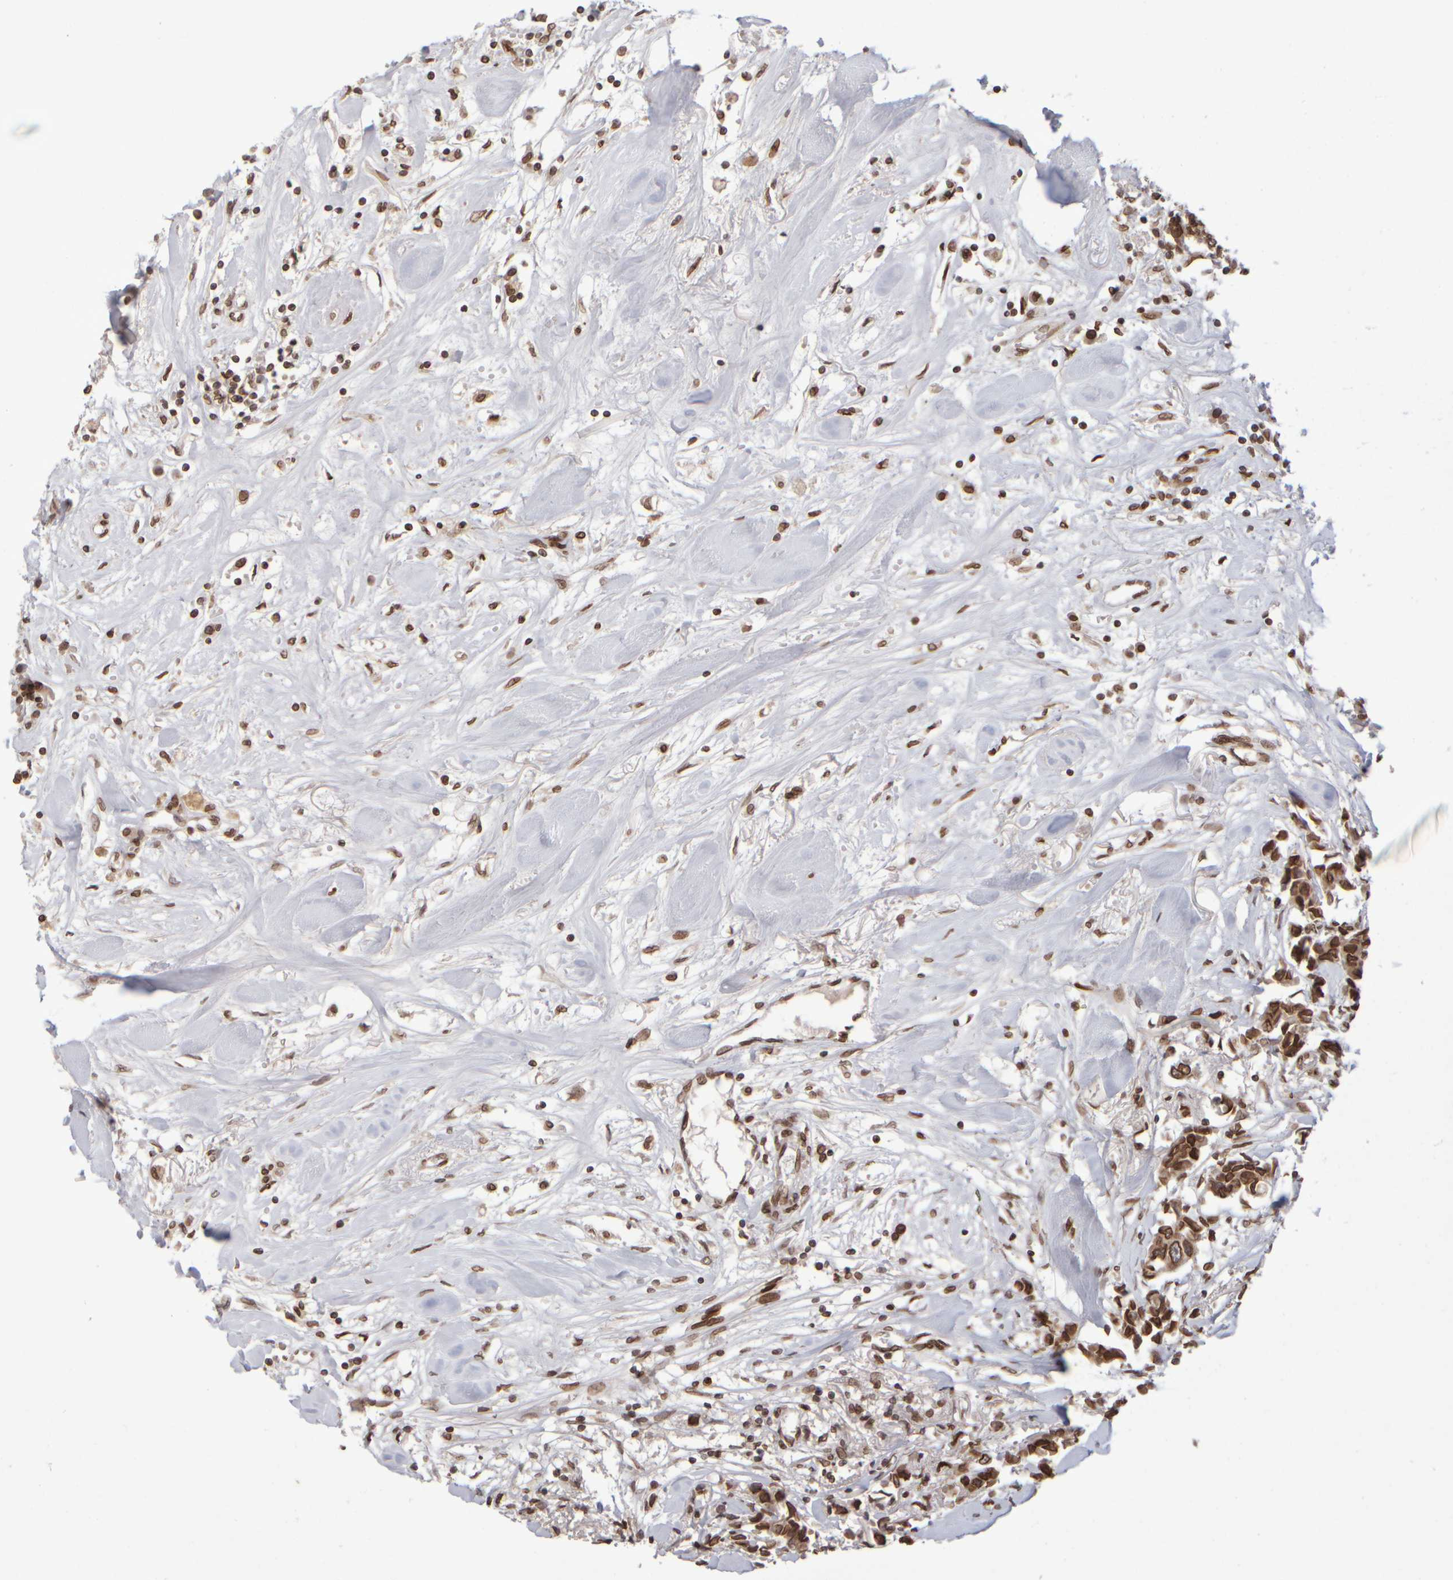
{"staining": {"intensity": "strong", "quantity": ">75%", "location": "cytoplasmic/membranous,nuclear"}, "tissue": "breast cancer", "cell_type": "Tumor cells", "image_type": "cancer", "snomed": [{"axis": "morphology", "description": "Duct carcinoma"}, {"axis": "topography", "description": "Breast"}], "caption": "This photomicrograph displays immunohistochemistry (IHC) staining of breast cancer, with high strong cytoplasmic/membranous and nuclear positivity in about >75% of tumor cells.", "gene": "ZC3HC1", "patient": {"sex": "female", "age": 80}}